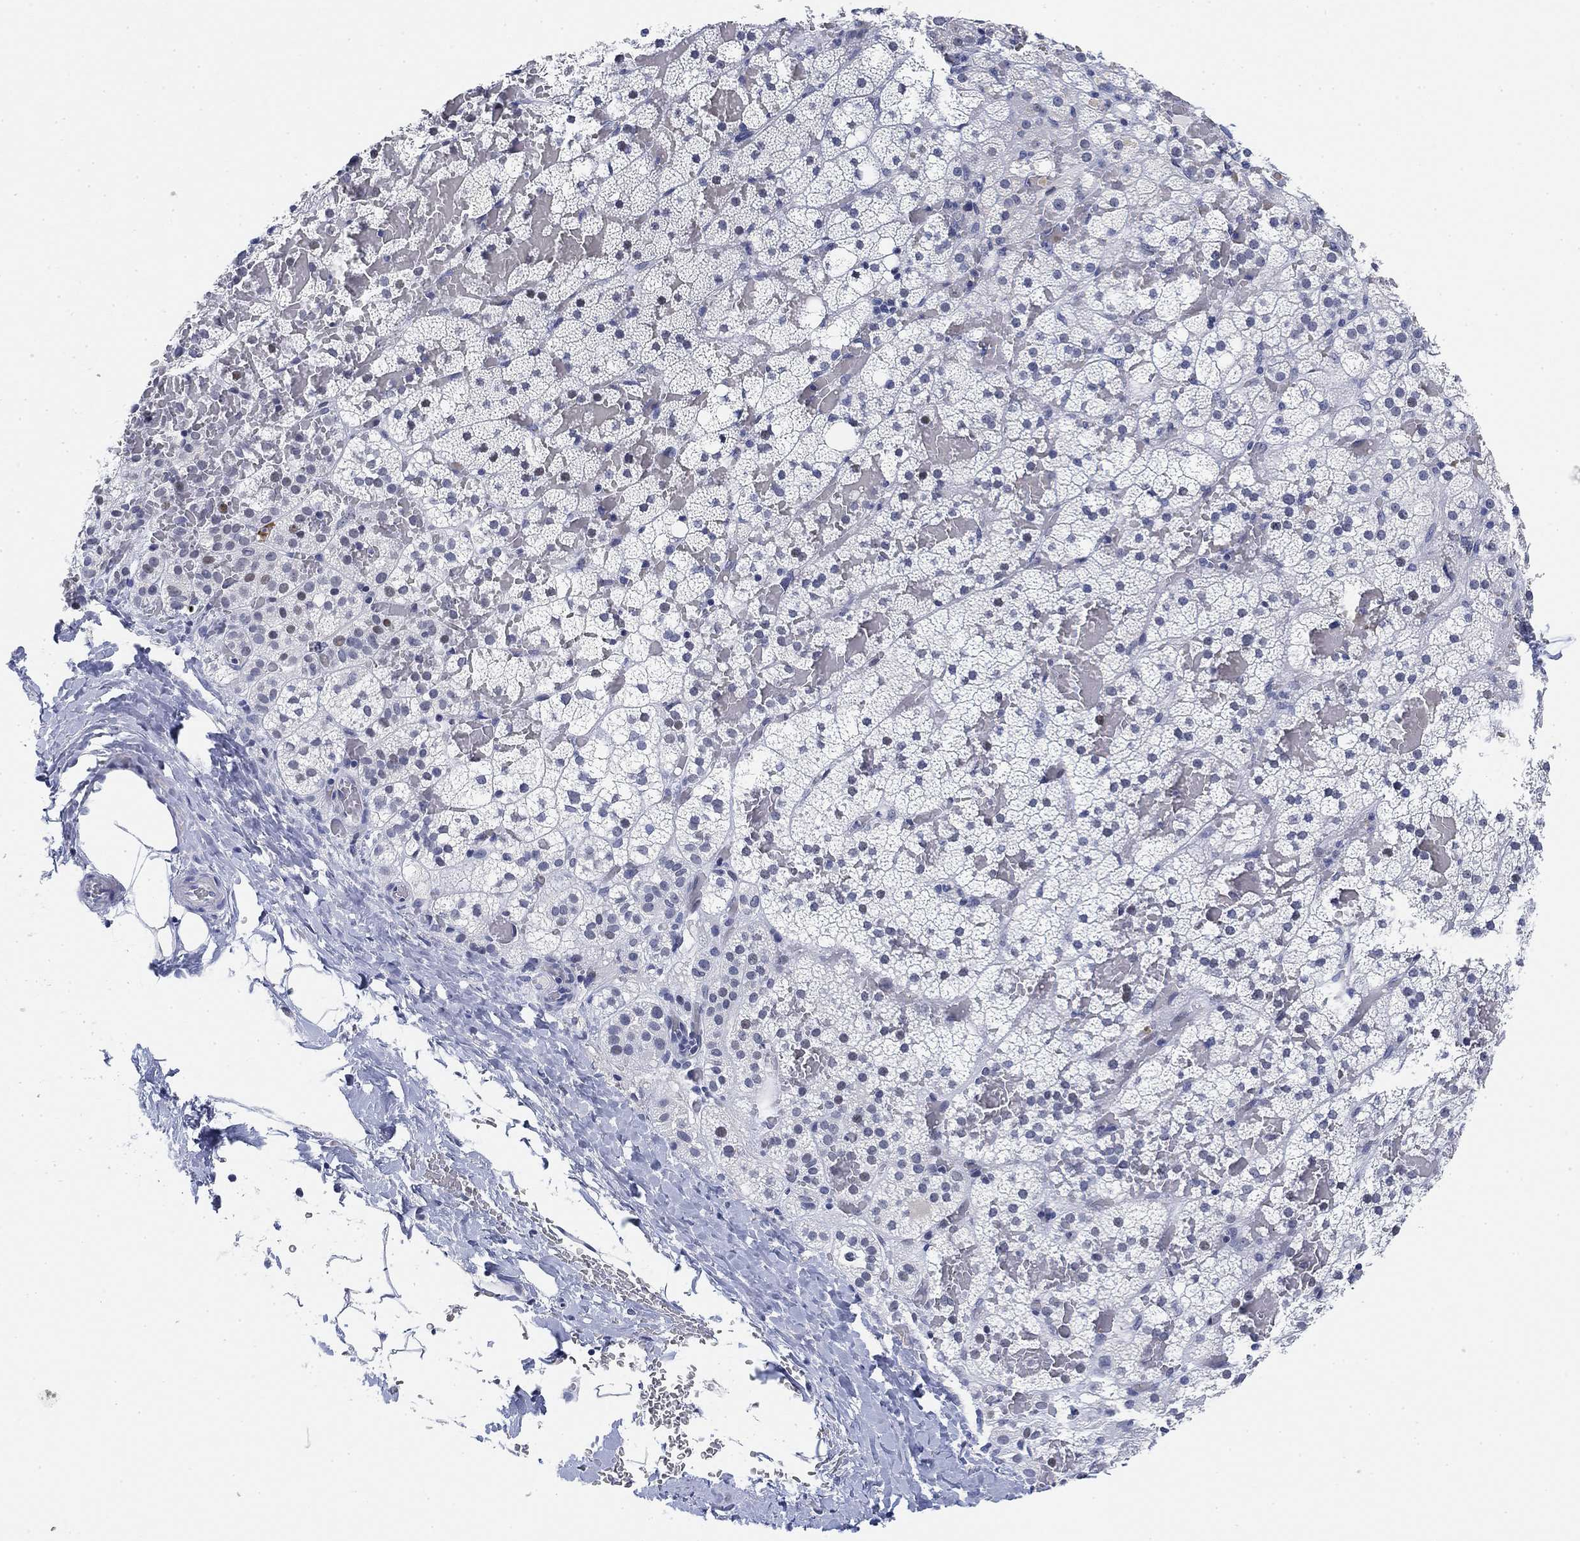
{"staining": {"intensity": "negative", "quantity": "none", "location": "none"}, "tissue": "adrenal gland", "cell_type": "Glandular cells", "image_type": "normal", "snomed": [{"axis": "morphology", "description": "Normal tissue, NOS"}, {"axis": "topography", "description": "Adrenal gland"}], "caption": "A photomicrograph of adrenal gland stained for a protein reveals no brown staining in glandular cells.", "gene": "PAX6", "patient": {"sex": "male", "age": 53}}